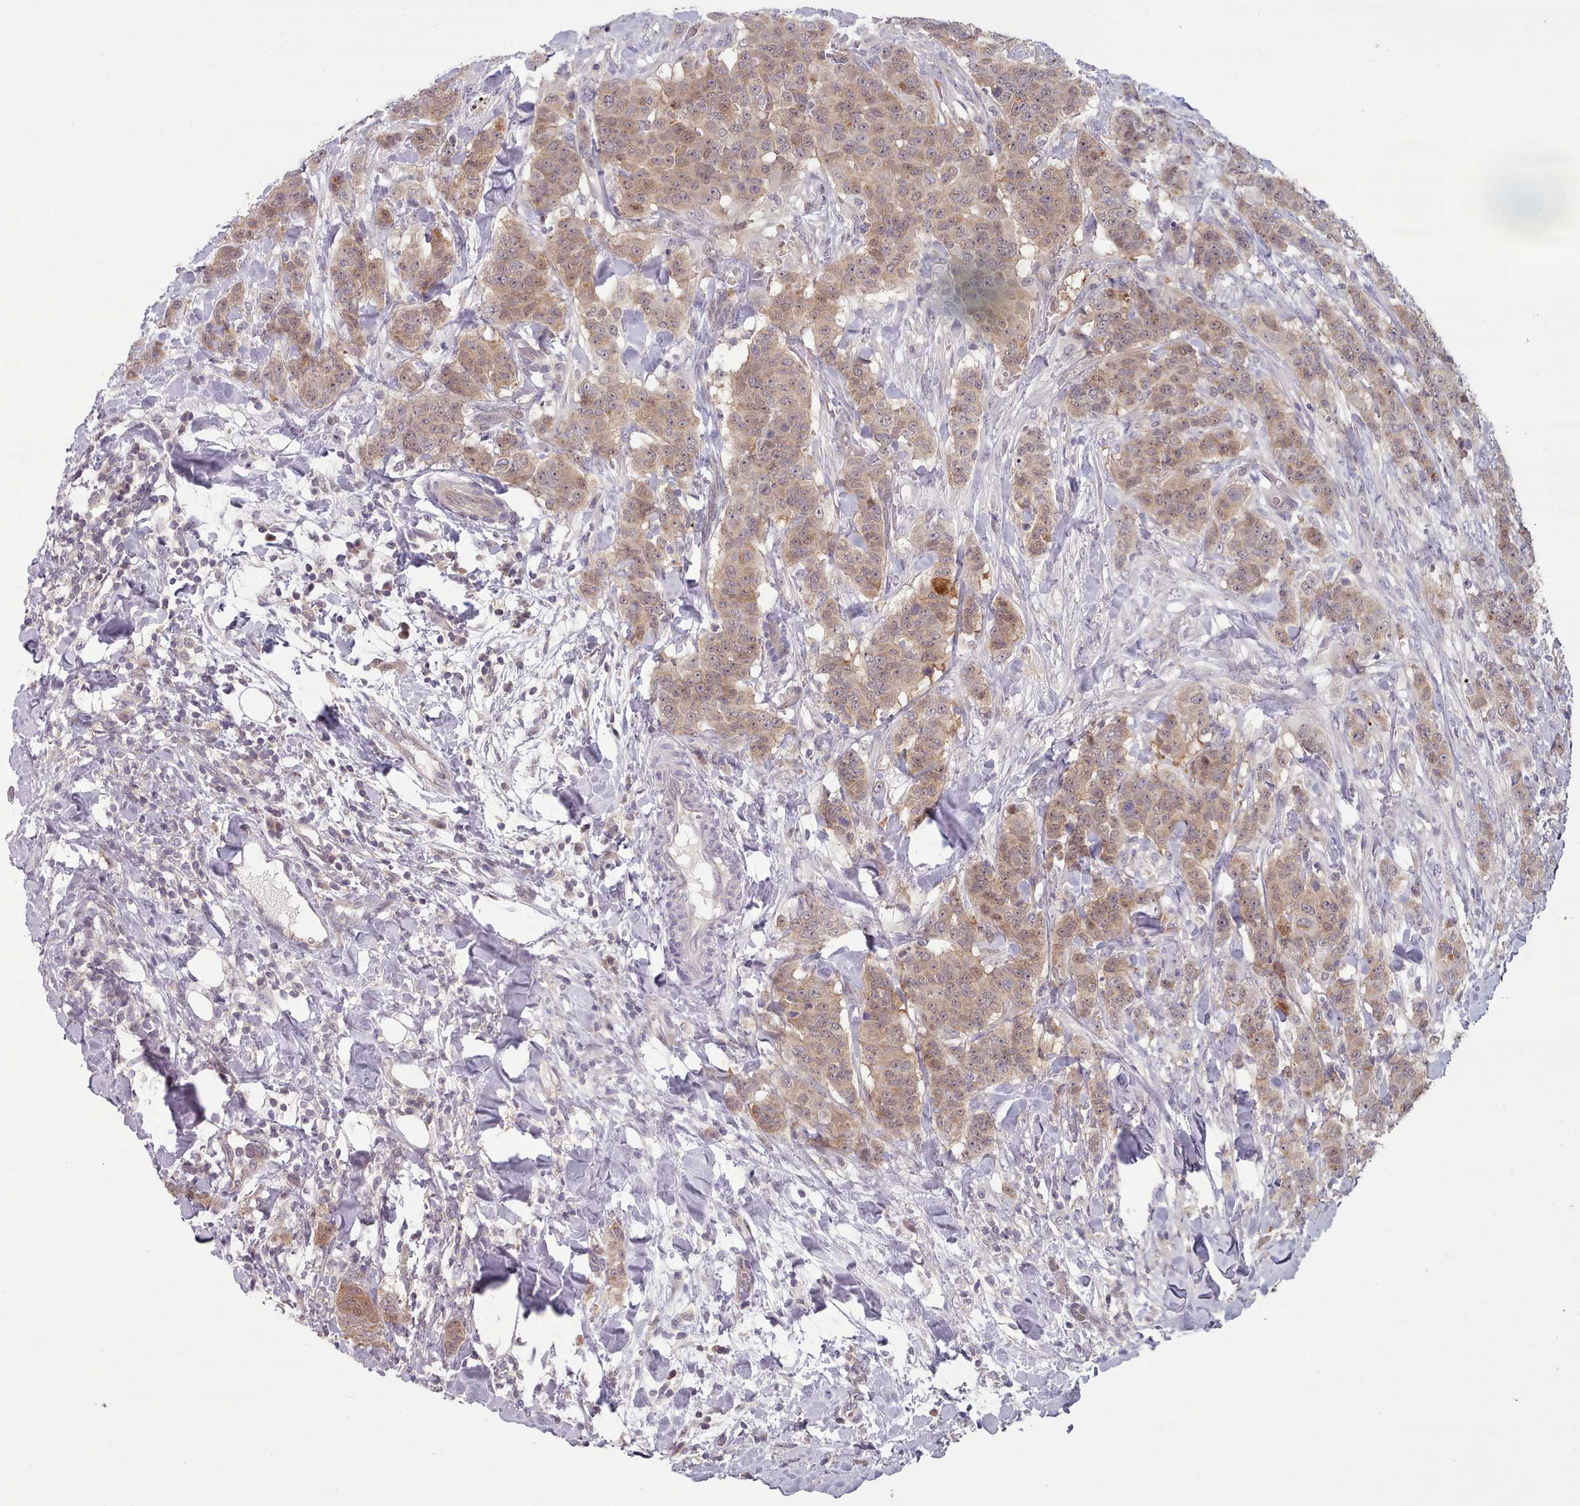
{"staining": {"intensity": "weak", "quantity": ">75%", "location": "cytoplasmic/membranous"}, "tissue": "breast cancer", "cell_type": "Tumor cells", "image_type": "cancer", "snomed": [{"axis": "morphology", "description": "Duct carcinoma"}, {"axis": "topography", "description": "Breast"}], "caption": "There is low levels of weak cytoplasmic/membranous positivity in tumor cells of breast invasive ductal carcinoma, as demonstrated by immunohistochemical staining (brown color).", "gene": "CLNS1A", "patient": {"sex": "female", "age": 40}}